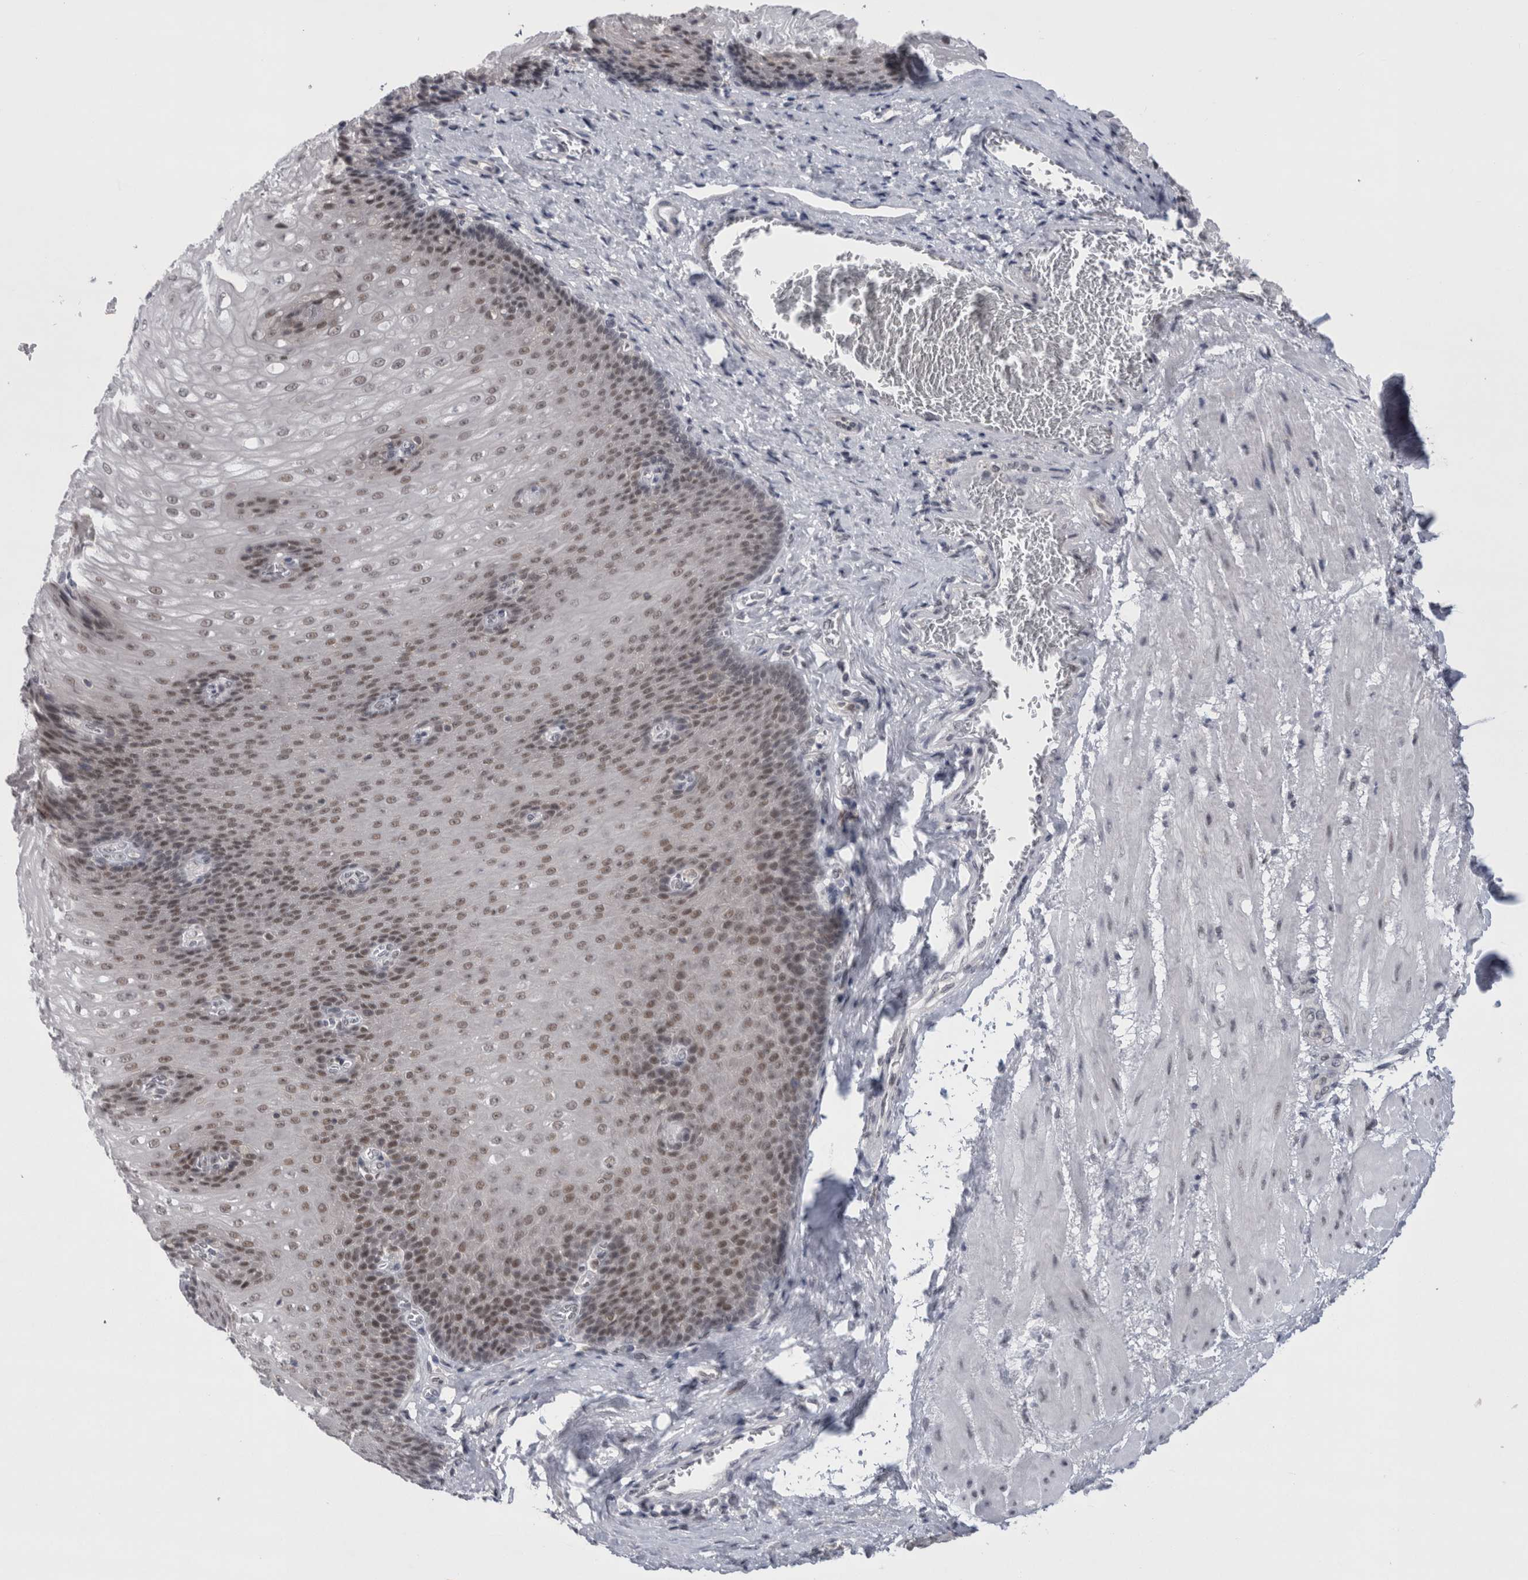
{"staining": {"intensity": "moderate", "quantity": ">75%", "location": "nuclear"}, "tissue": "esophagus", "cell_type": "Squamous epithelial cells", "image_type": "normal", "snomed": [{"axis": "morphology", "description": "Normal tissue, NOS"}, {"axis": "topography", "description": "Esophagus"}], "caption": "Immunohistochemistry (IHC) staining of normal esophagus, which demonstrates medium levels of moderate nuclear staining in about >75% of squamous epithelial cells indicating moderate nuclear protein staining. The staining was performed using DAB (3,3'-diaminobenzidine) (brown) for protein detection and nuclei were counterstained in hematoxylin (blue).", "gene": "PSMB2", "patient": {"sex": "male", "age": 48}}